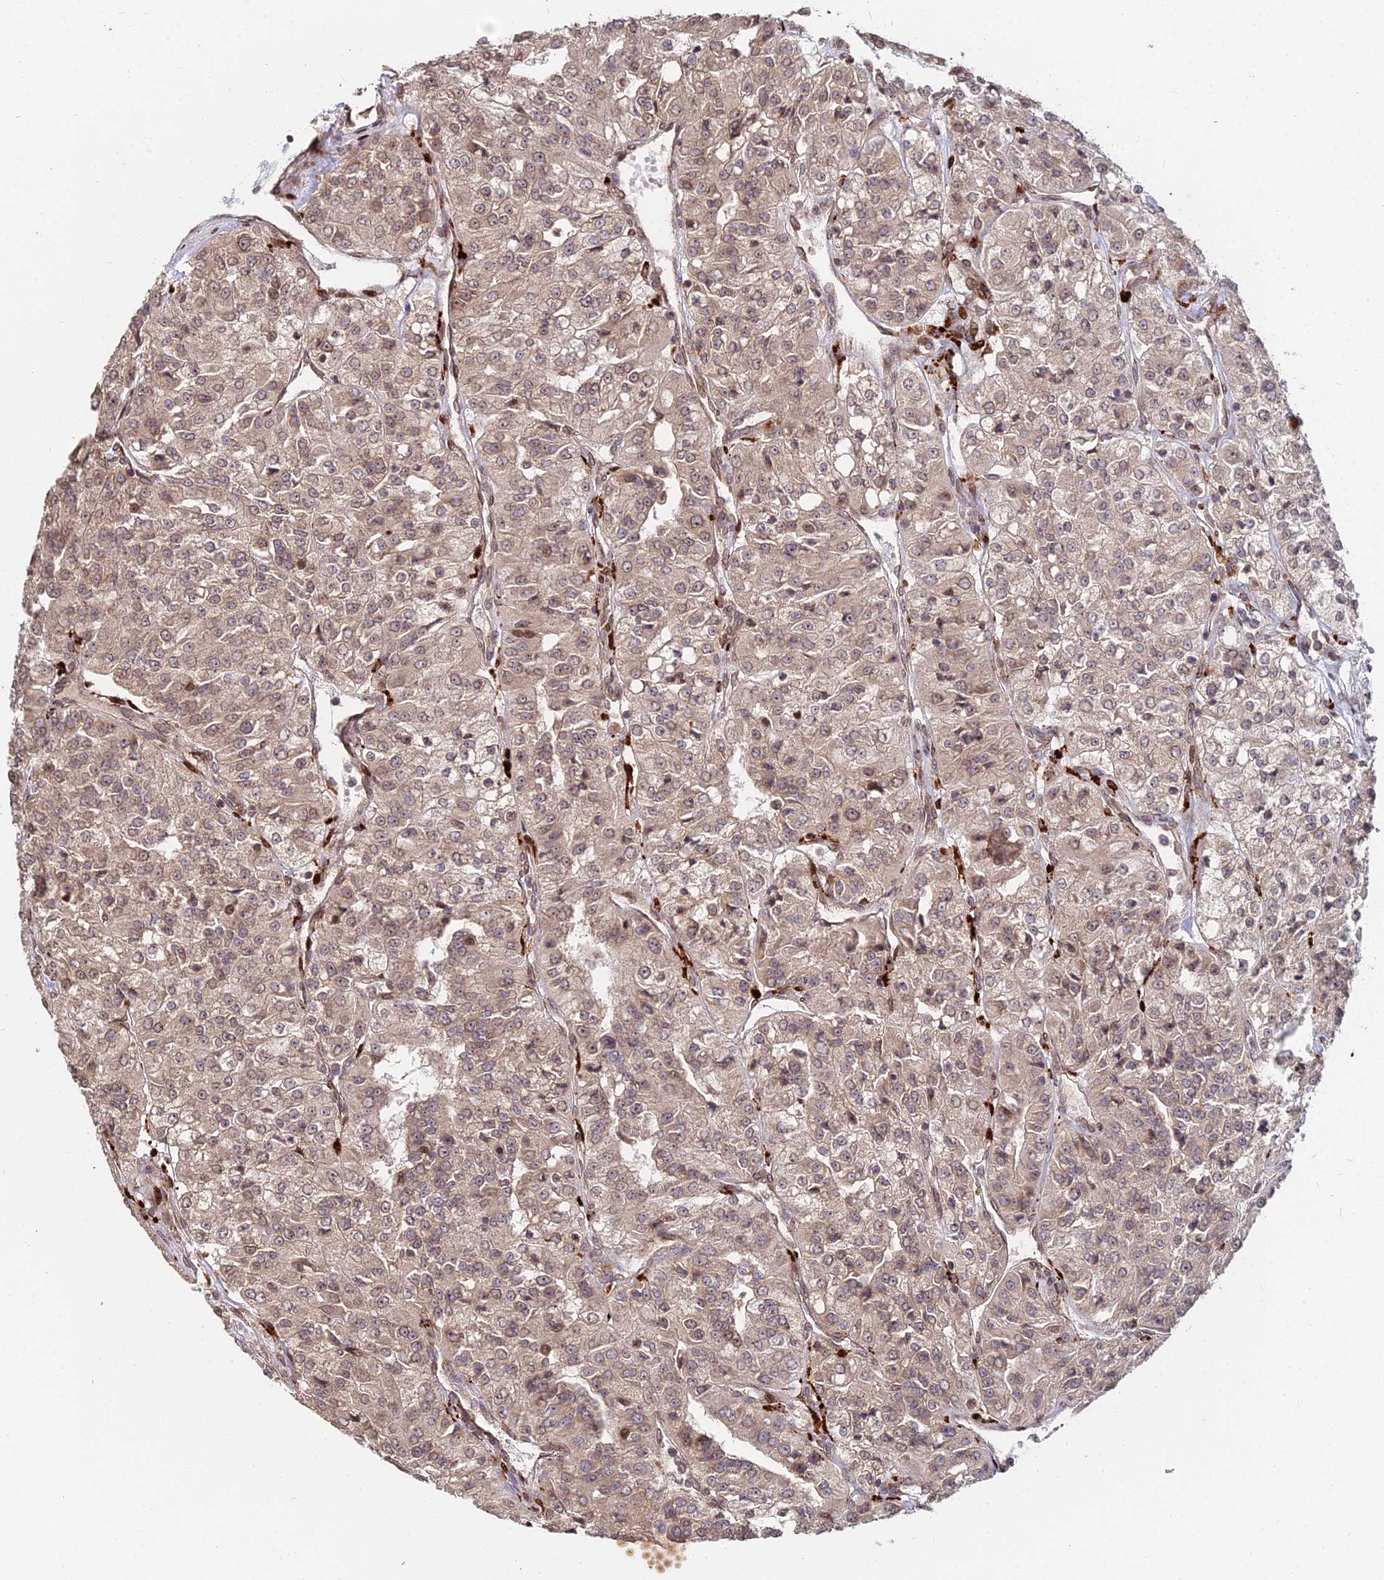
{"staining": {"intensity": "weak", "quantity": ">75%", "location": "cytoplasmic/membranous,nuclear"}, "tissue": "renal cancer", "cell_type": "Tumor cells", "image_type": "cancer", "snomed": [{"axis": "morphology", "description": "Adenocarcinoma, NOS"}, {"axis": "topography", "description": "Kidney"}], "caption": "Immunohistochemistry (IHC) image of neoplastic tissue: renal adenocarcinoma stained using IHC reveals low levels of weak protein expression localized specifically in the cytoplasmic/membranous and nuclear of tumor cells, appearing as a cytoplasmic/membranous and nuclear brown color.", "gene": "RBMS2", "patient": {"sex": "female", "age": 63}}